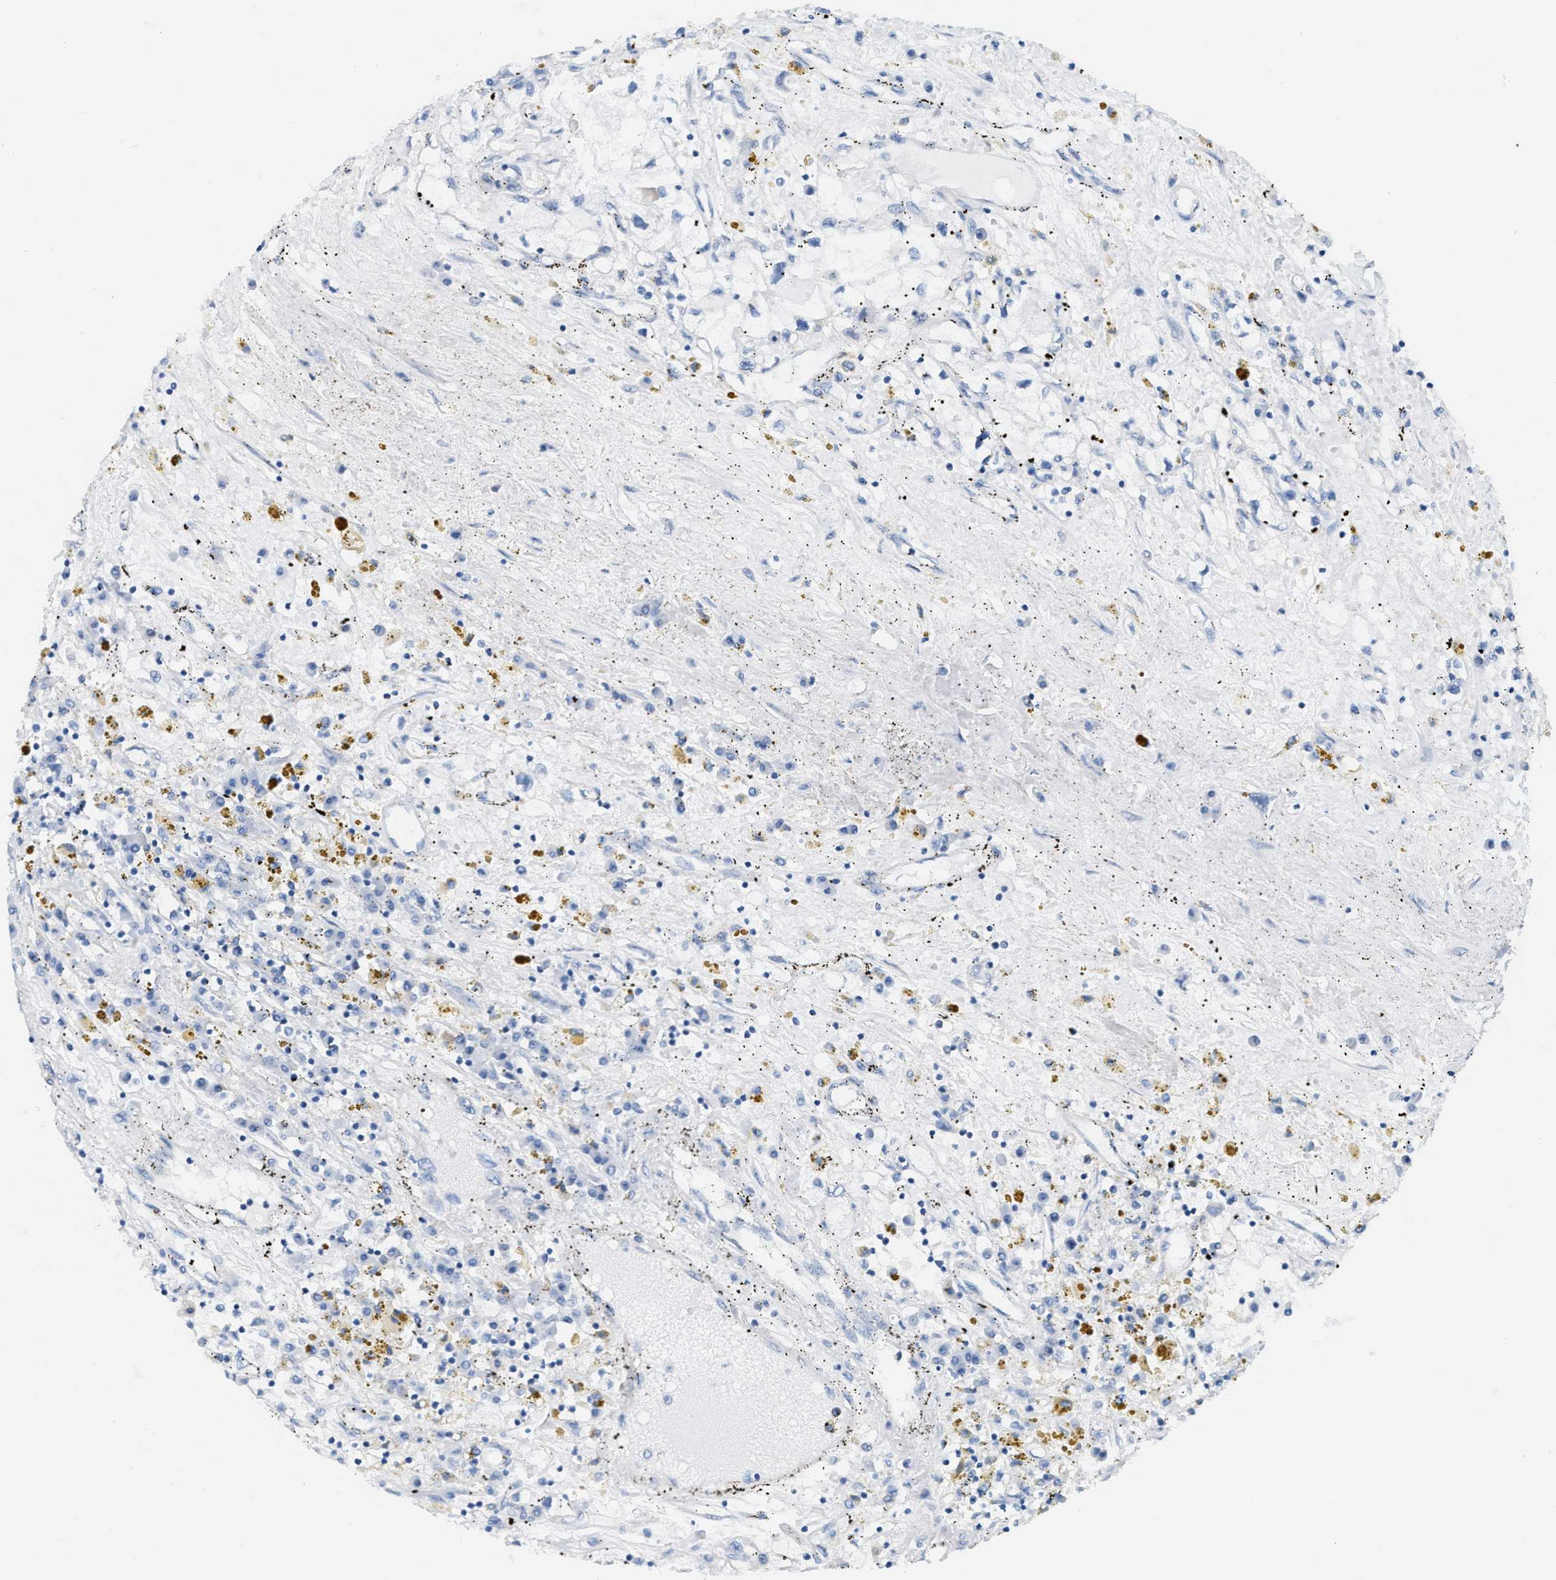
{"staining": {"intensity": "negative", "quantity": "none", "location": "none"}, "tissue": "renal cancer", "cell_type": "Tumor cells", "image_type": "cancer", "snomed": [{"axis": "morphology", "description": "Adenocarcinoma, NOS"}, {"axis": "topography", "description": "Kidney"}], "caption": "Tumor cells show no significant protein staining in renal cancer (adenocarcinoma). (Brightfield microscopy of DAB (3,3'-diaminobenzidine) IHC at high magnification).", "gene": "MPP3", "patient": {"sex": "male", "age": 56}}